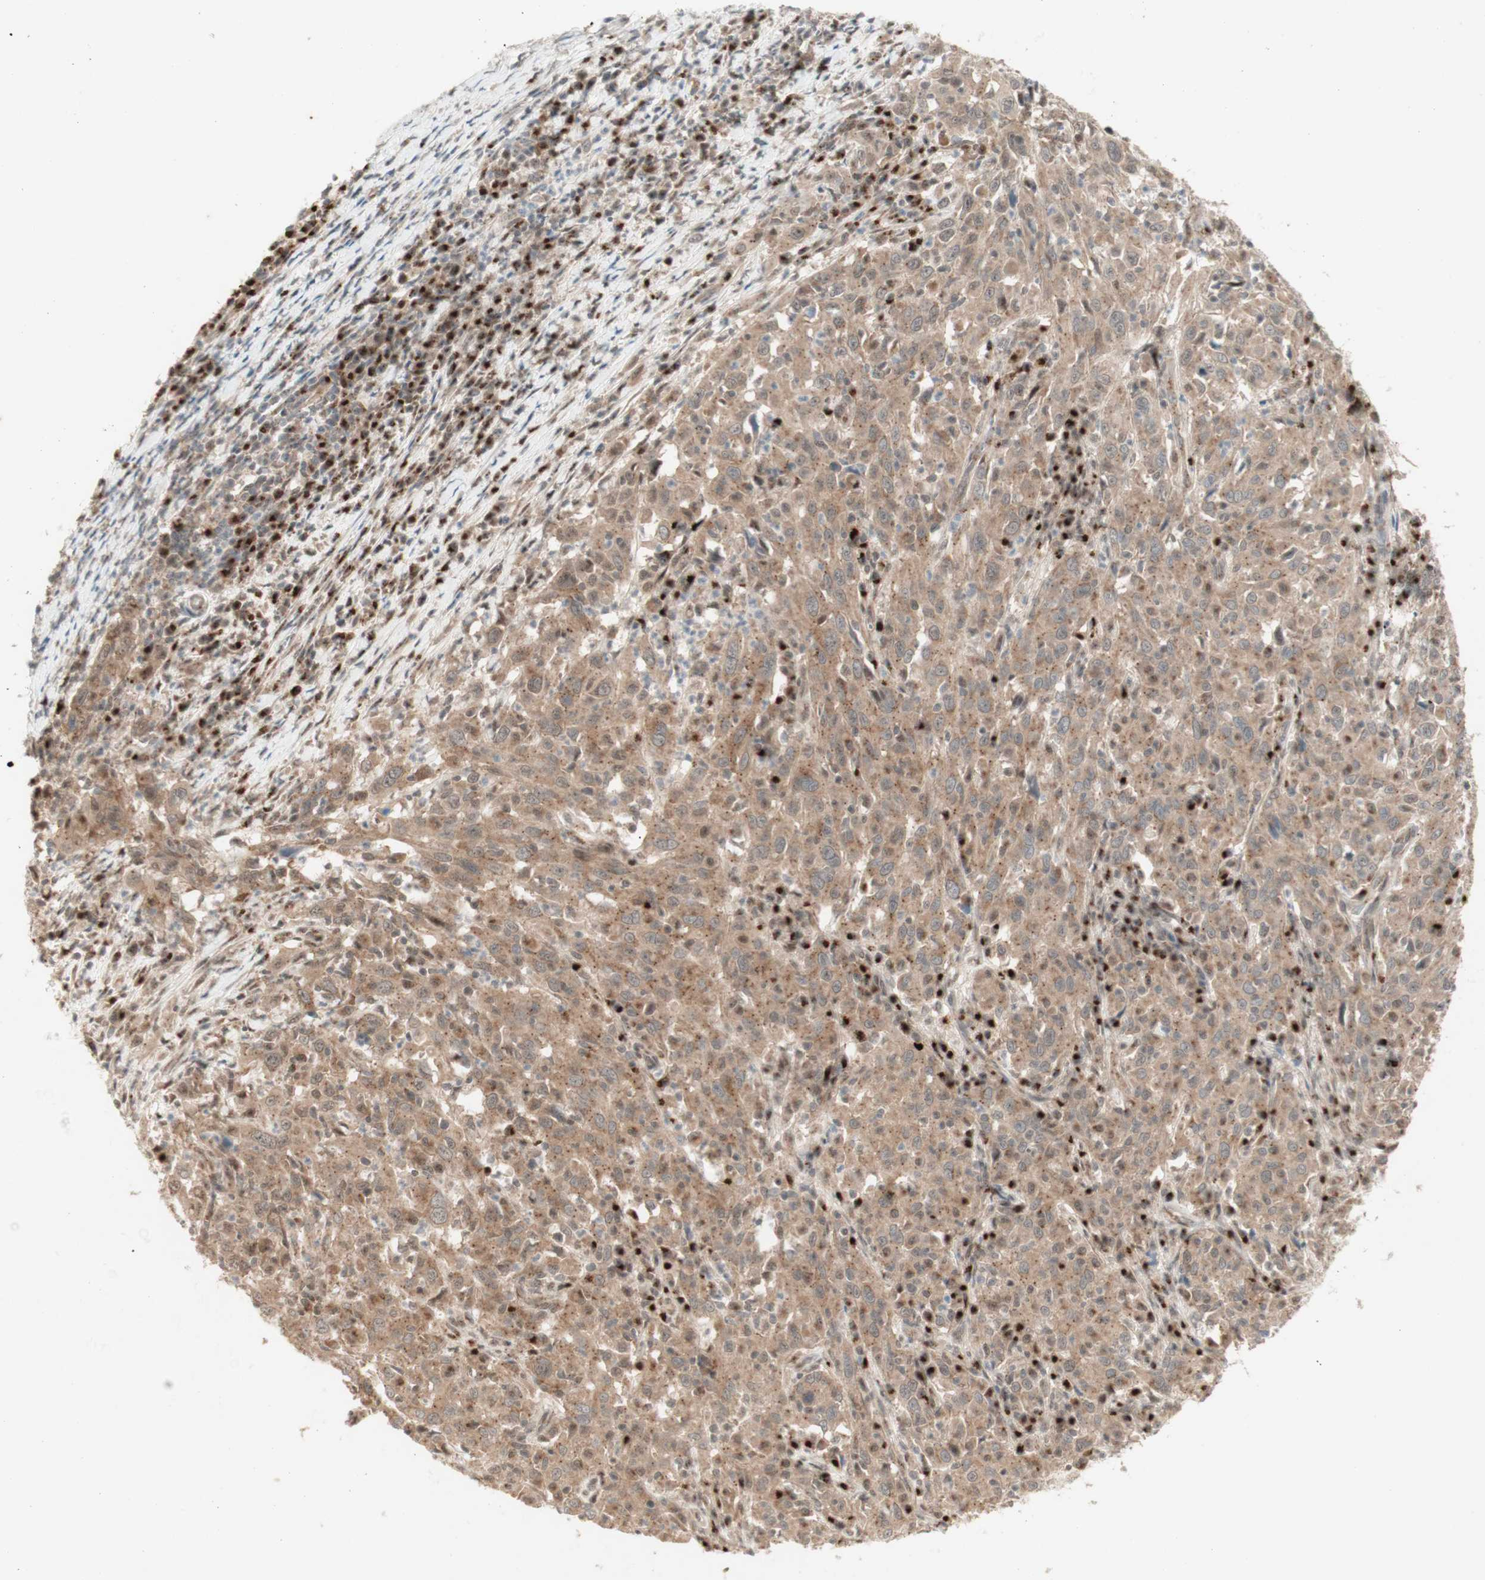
{"staining": {"intensity": "moderate", "quantity": ">75%", "location": "cytoplasmic/membranous"}, "tissue": "cervical cancer", "cell_type": "Tumor cells", "image_type": "cancer", "snomed": [{"axis": "morphology", "description": "Squamous cell carcinoma, NOS"}, {"axis": "topography", "description": "Cervix"}], "caption": "Immunohistochemical staining of cervical cancer (squamous cell carcinoma) displays moderate cytoplasmic/membranous protein expression in approximately >75% of tumor cells.", "gene": "CYLD", "patient": {"sex": "female", "age": 46}}